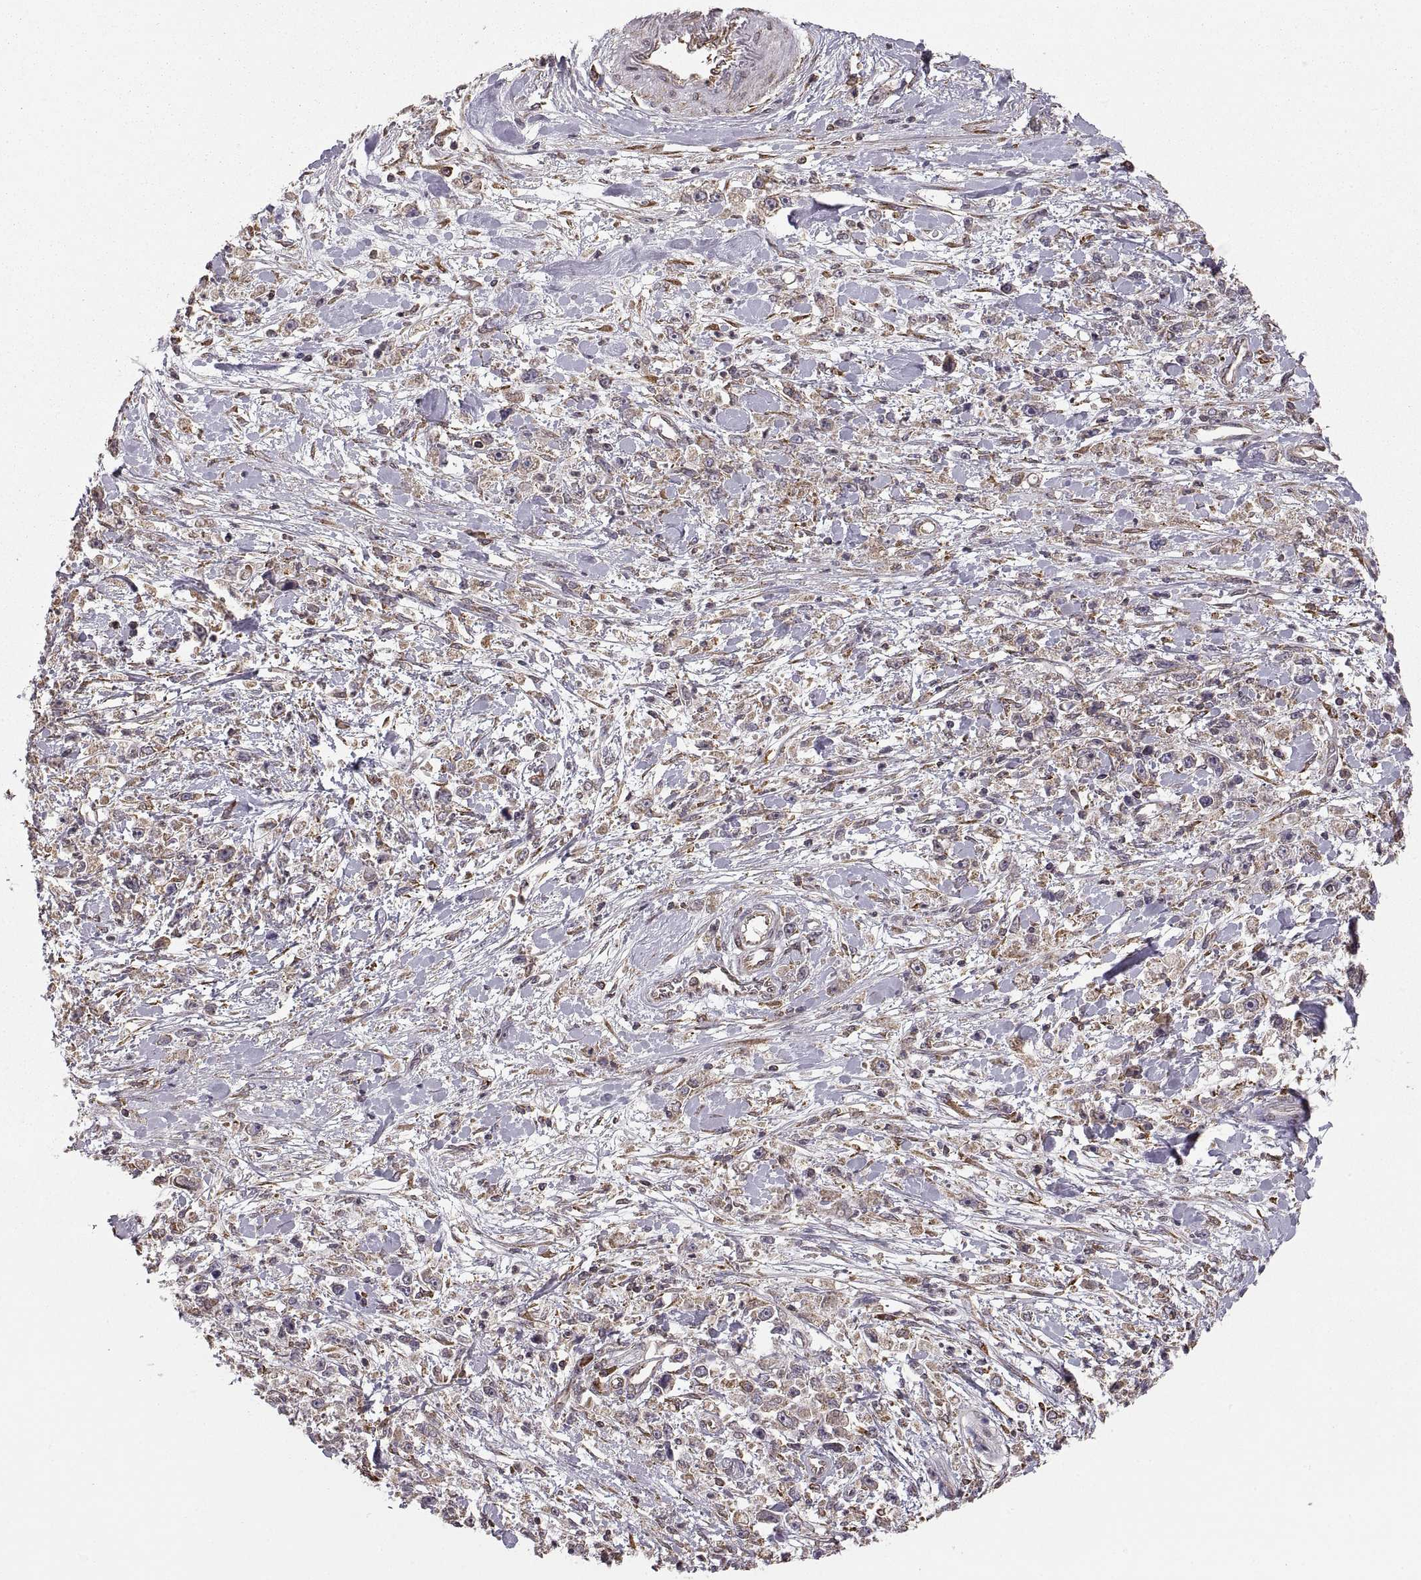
{"staining": {"intensity": "moderate", "quantity": "<25%", "location": "cytoplasmic/membranous"}, "tissue": "stomach cancer", "cell_type": "Tumor cells", "image_type": "cancer", "snomed": [{"axis": "morphology", "description": "Adenocarcinoma, NOS"}, {"axis": "topography", "description": "Stomach"}], "caption": "Stomach adenocarcinoma stained with a brown dye demonstrates moderate cytoplasmic/membranous positive expression in about <25% of tumor cells.", "gene": "PDIA3", "patient": {"sex": "female", "age": 59}}